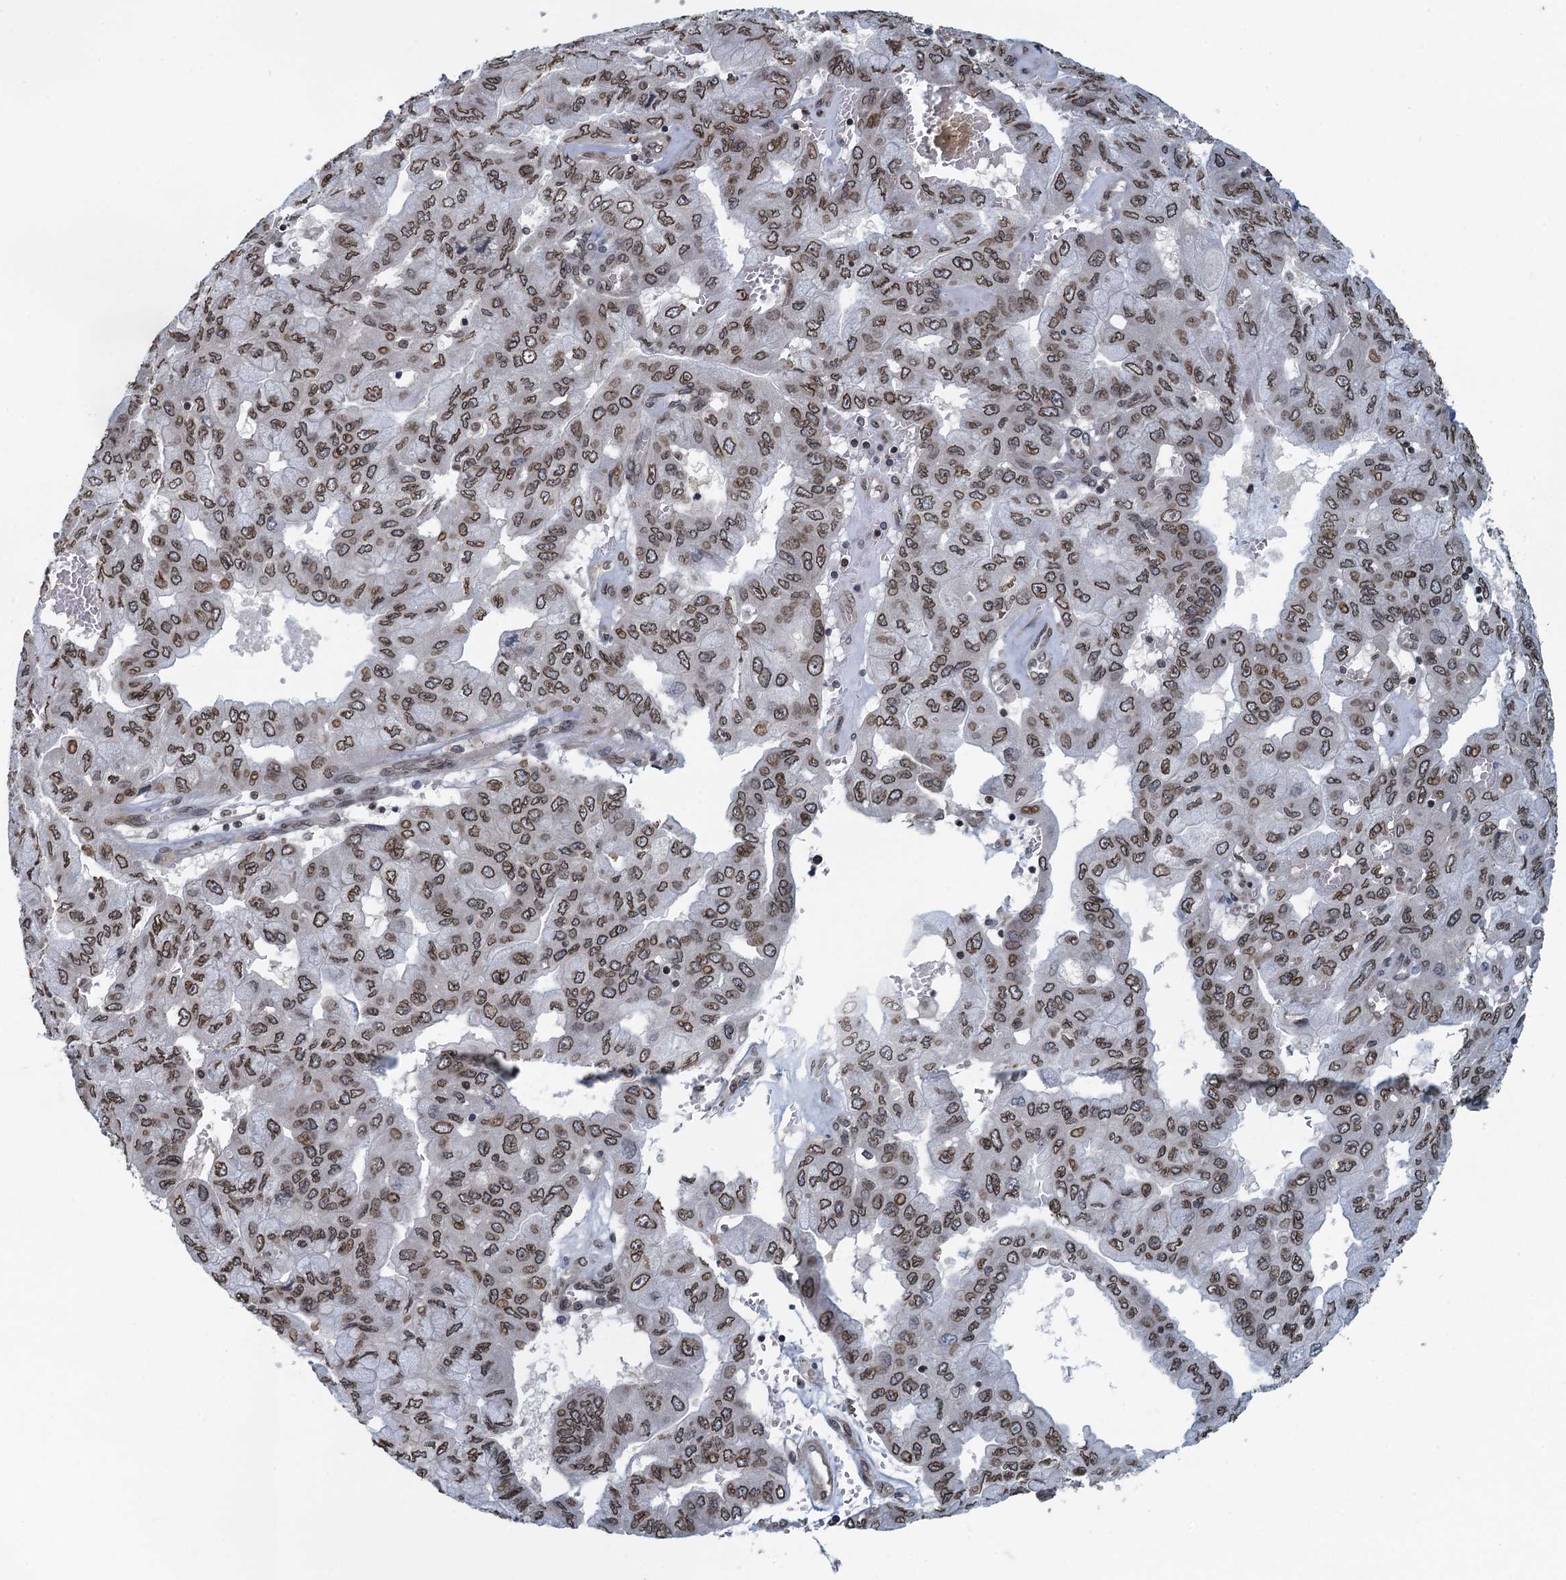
{"staining": {"intensity": "moderate", "quantity": ">75%", "location": "cytoplasmic/membranous,nuclear"}, "tissue": "pancreatic cancer", "cell_type": "Tumor cells", "image_type": "cancer", "snomed": [{"axis": "morphology", "description": "Adenocarcinoma, NOS"}, {"axis": "topography", "description": "Pancreas"}], "caption": "Pancreatic adenocarcinoma stained with IHC displays moderate cytoplasmic/membranous and nuclear positivity in approximately >75% of tumor cells.", "gene": "CCDC34", "patient": {"sex": "male", "age": 51}}